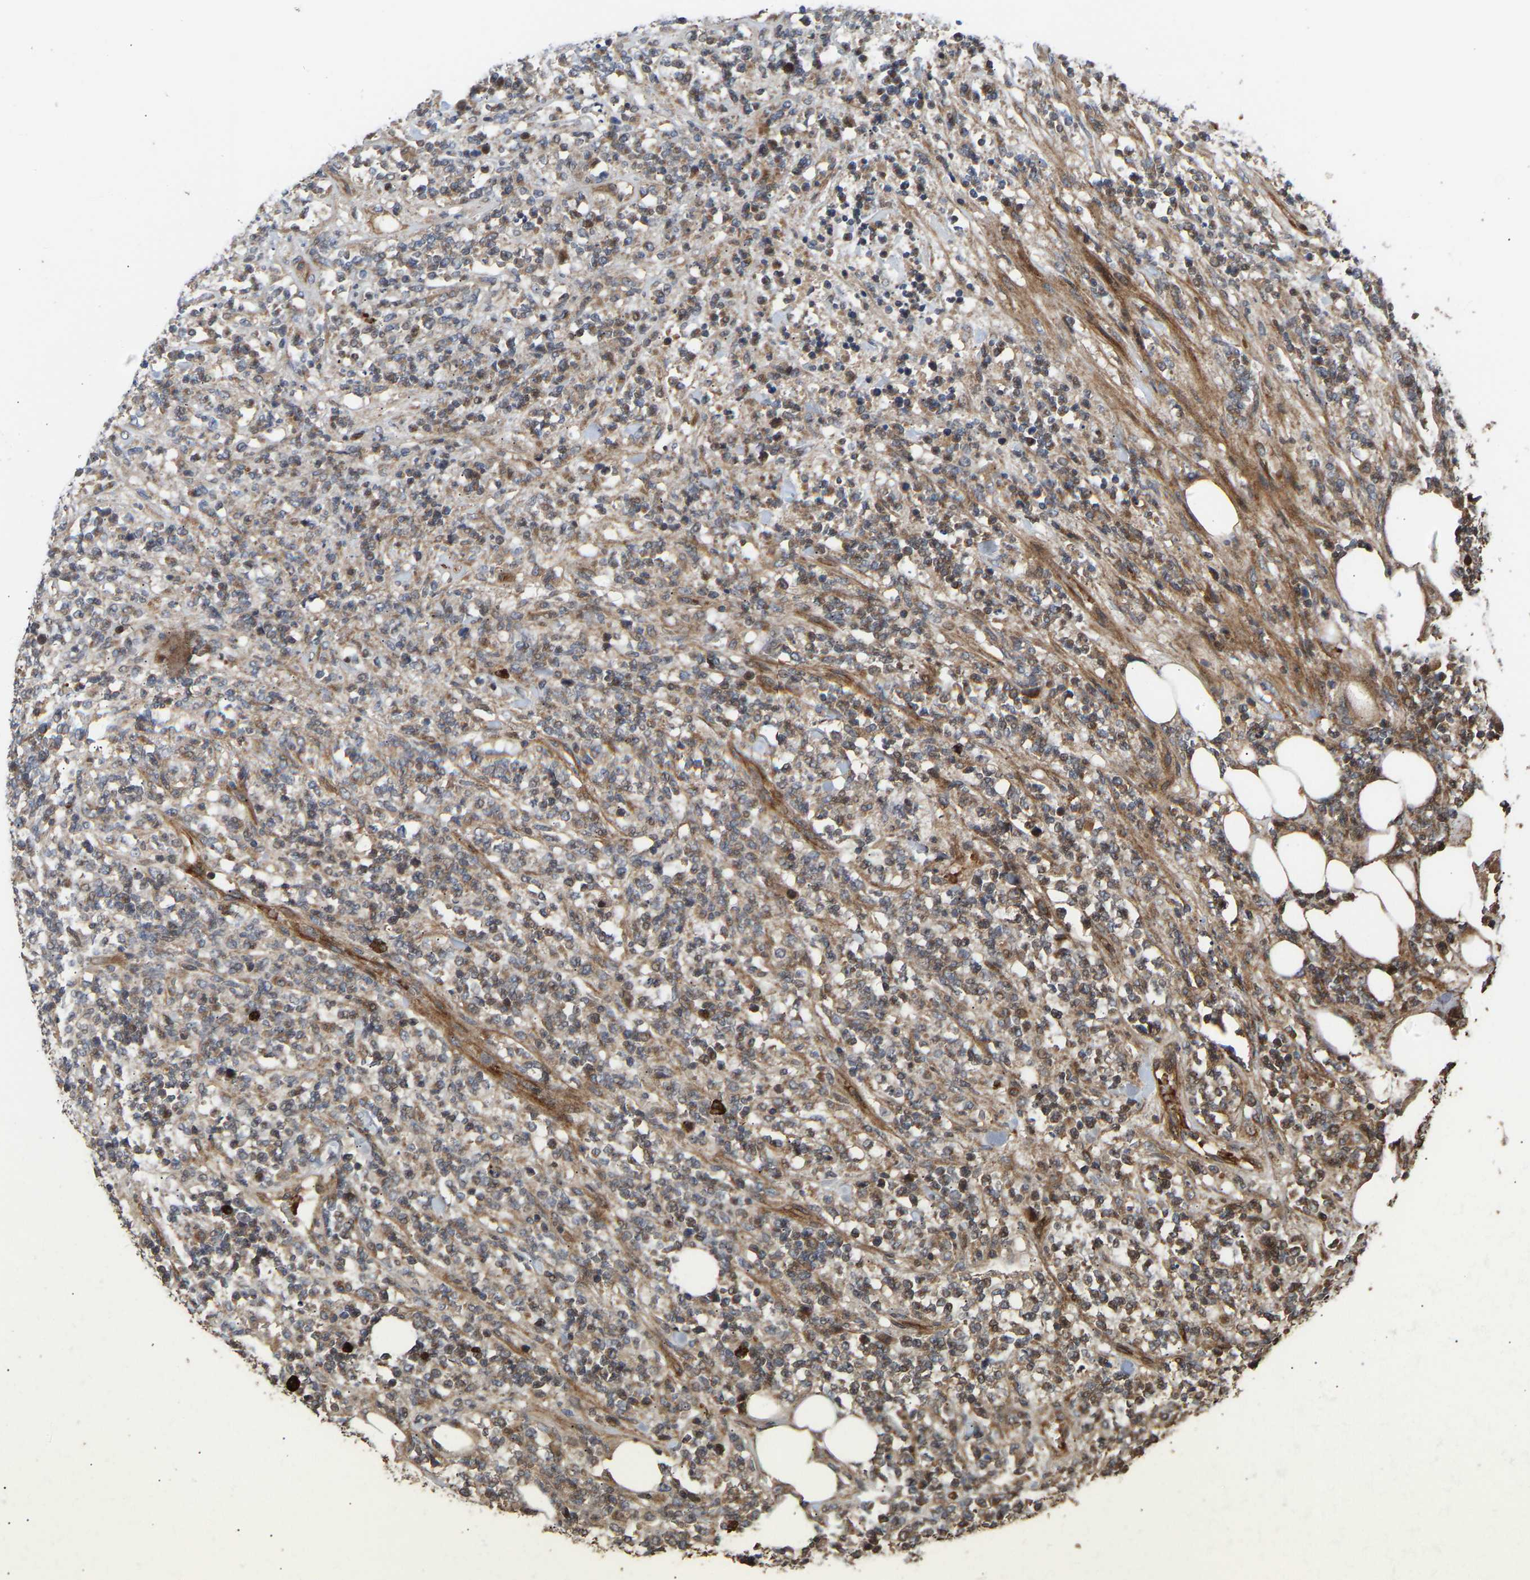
{"staining": {"intensity": "moderate", "quantity": ">75%", "location": "cytoplasmic/membranous"}, "tissue": "lymphoma", "cell_type": "Tumor cells", "image_type": "cancer", "snomed": [{"axis": "morphology", "description": "Malignant lymphoma, non-Hodgkin's type, High grade"}, {"axis": "topography", "description": "Soft tissue"}], "caption": "Immunohistochemical staining of lymphoma displays medium levels of moderate cytoplasmic/membranous protein positivity in approximately >75% of tumor cells.", "gene": "STAU1", "patient": {"sex": "male", "age": 18}}